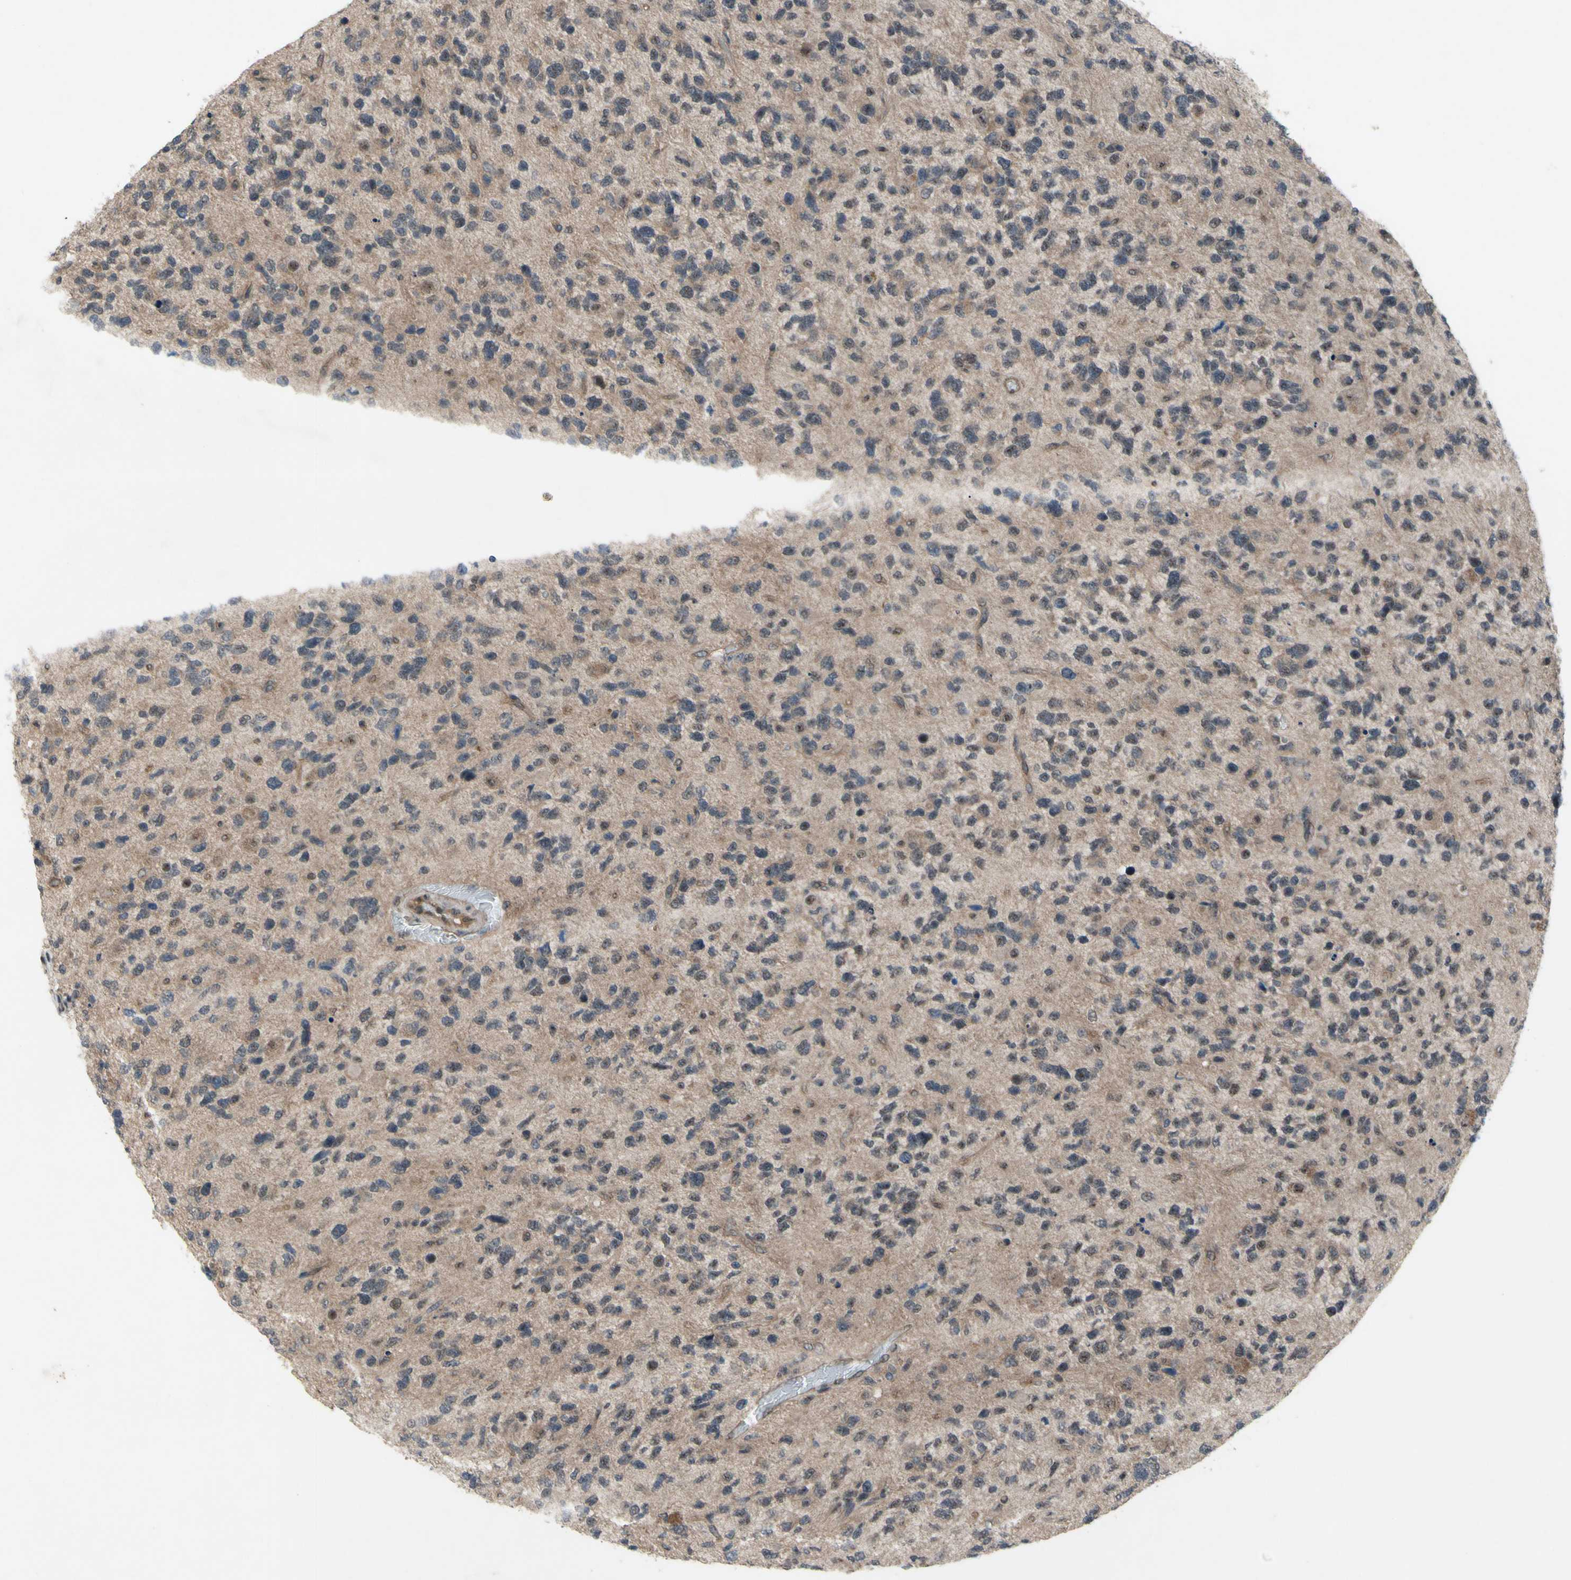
{"staining": {"intensity": "moderate", "quantity": "<25%", "location": "nuclear"}, "tissue": "glioma", "cell_type": "Tumor cells", "image_type": "cancer", "snomed": [{"axis": "morphology", "description": "Glioma, malignant, High grade"}, {"axis": "topography", "description": "Brain"}], "caption": "Human glioma stained with a protein marker exhibits moderate staining in tumor cells.", "gene": "TRDMT1", "patient": {"sex": "female", "age": 58}}